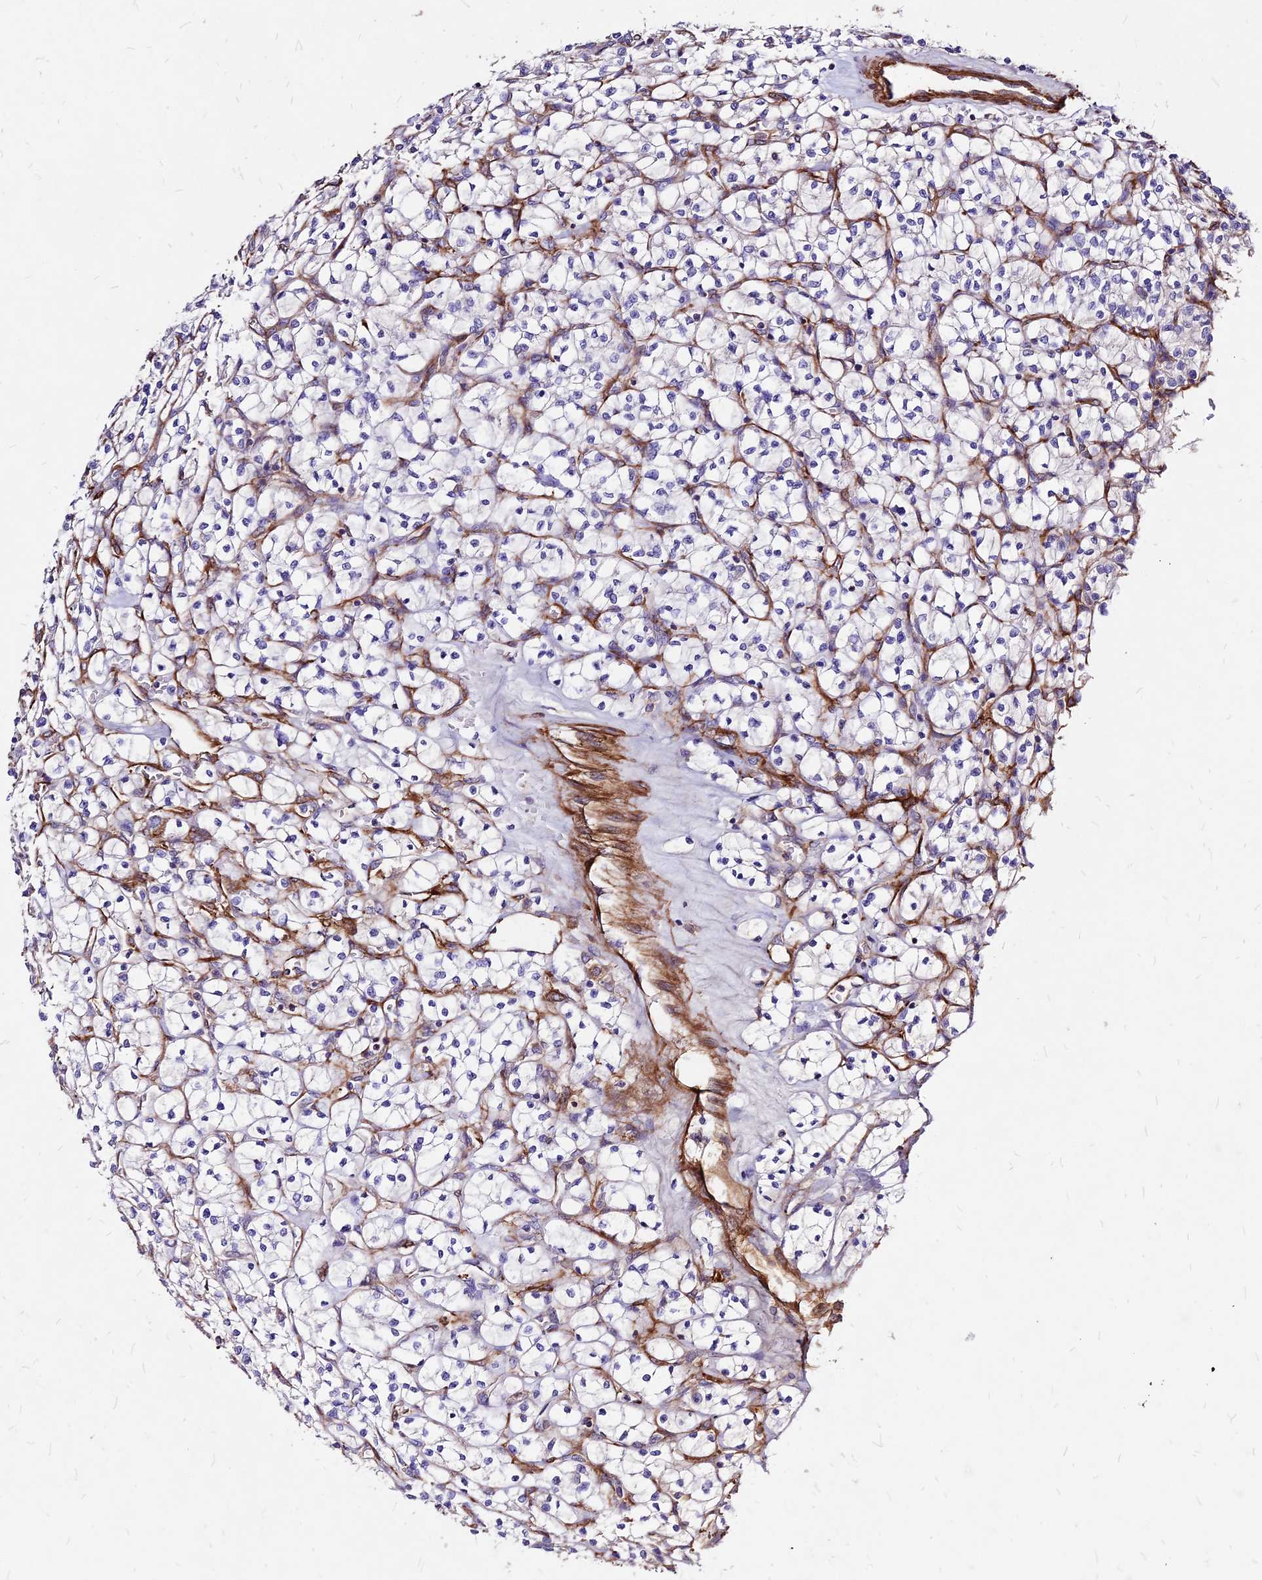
{"staining": {"intensity": "negative", "quantity": "none", "location": "none"}, "tissue": "renal cancer", "cell_type": "Tumor cells", "image_type": "cancer", "snomed": [{"axis": "morphology", "description": "Adenocarcinoma, NOS"}, {"axis": "topography", "description": "Kidney"}], "caption": "An image of human renal cancer is negative for staining in tumor cells.", "gene": "EFCC1", "patient": {"sex": "female", "age": 64}}